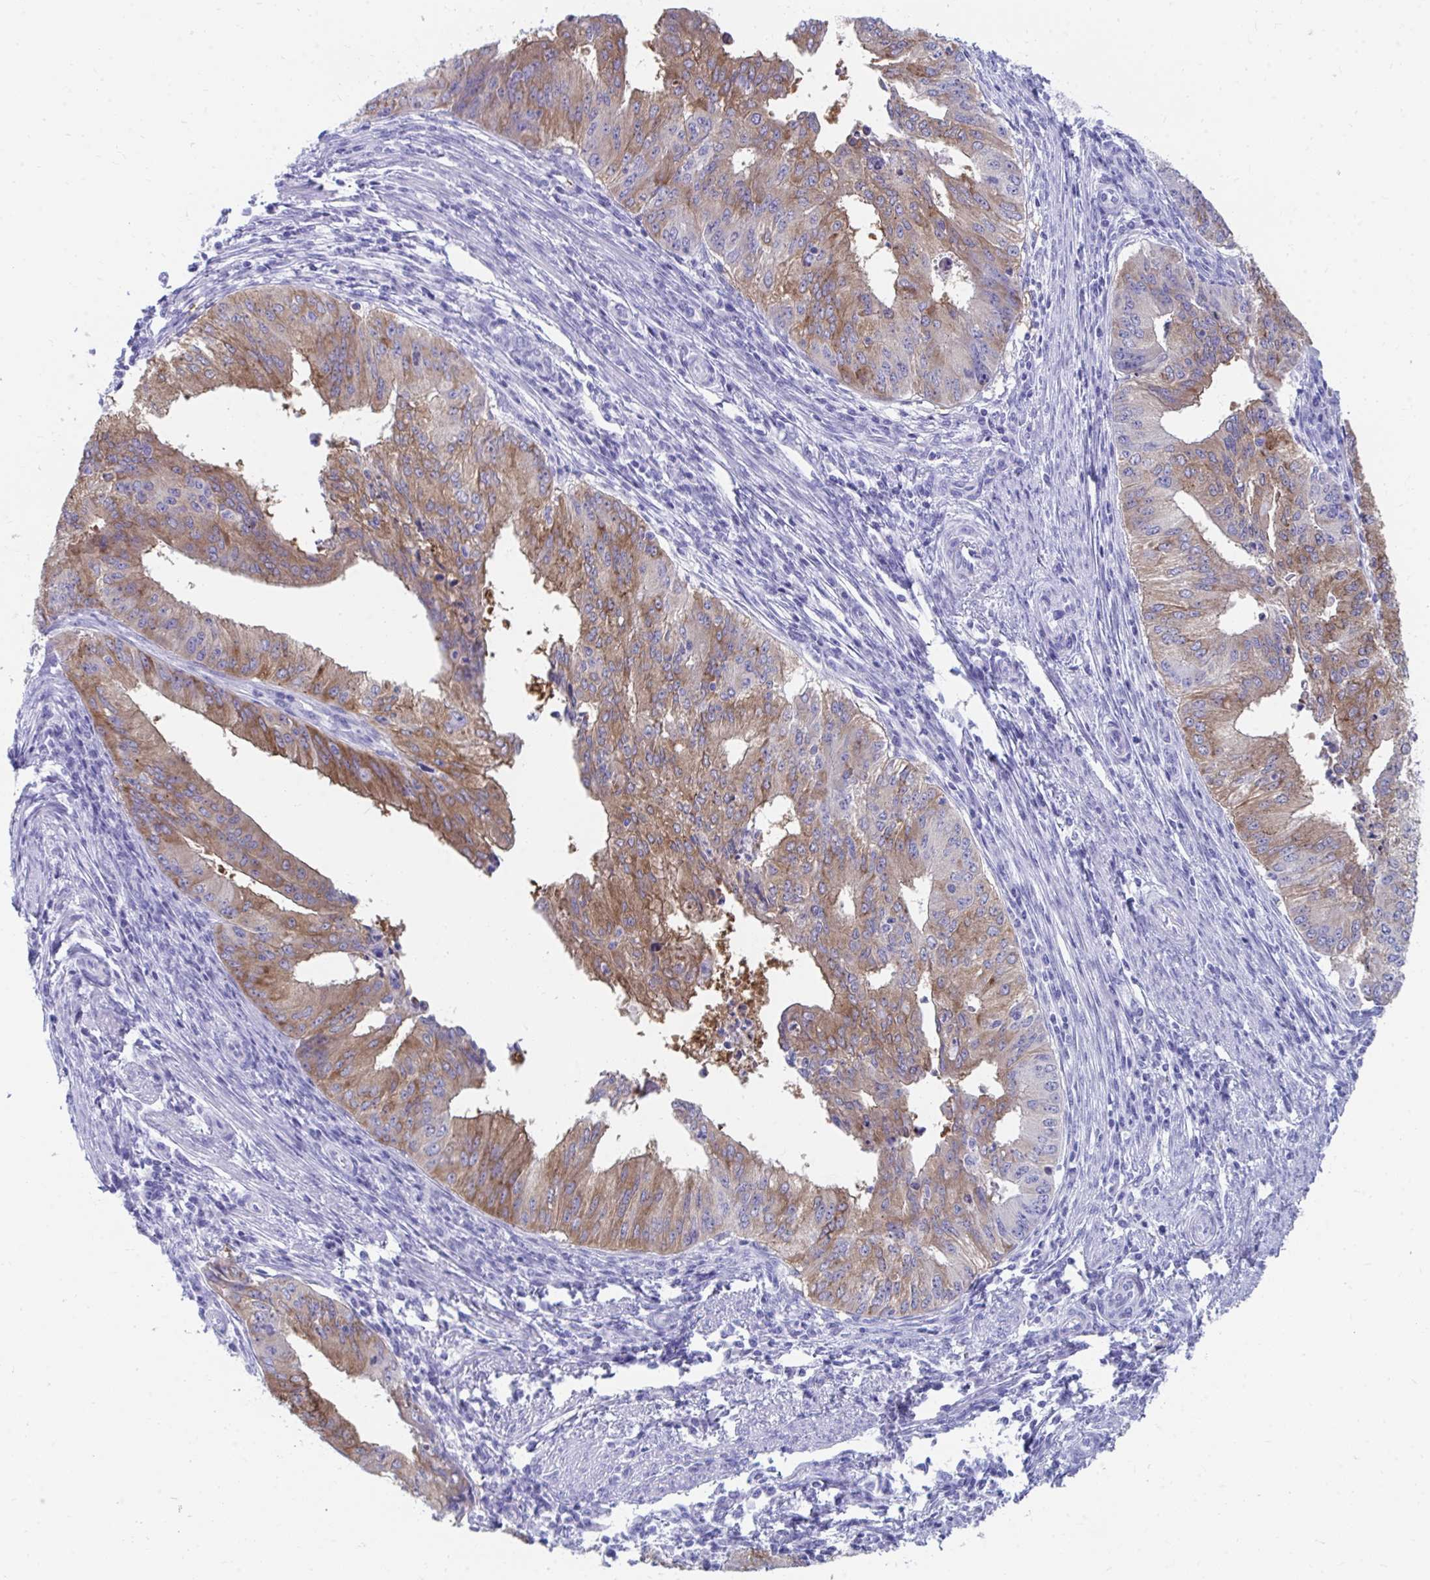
{"staining": {"intensity": "moderate", "quantity": ">75%", "location": "cytoplasmic/membranous"}, "tissue": "endometrial cancer", "cell_type": "Tumor cells", "image_type": "cancer", "snomed": [{"axis": "morphology", "description": "Adenocarcinoma, NOS"}, {"axis": "topography", "description": "Endometrium"}], "caption": "Protein expression analysis of endometrial adenocarcinoma demonstrates moderate cytoplasmic/membranous staining in about >75% of tumor cells.", "gene": "HGD", "patient": {"sex": "female", "age": 50}}